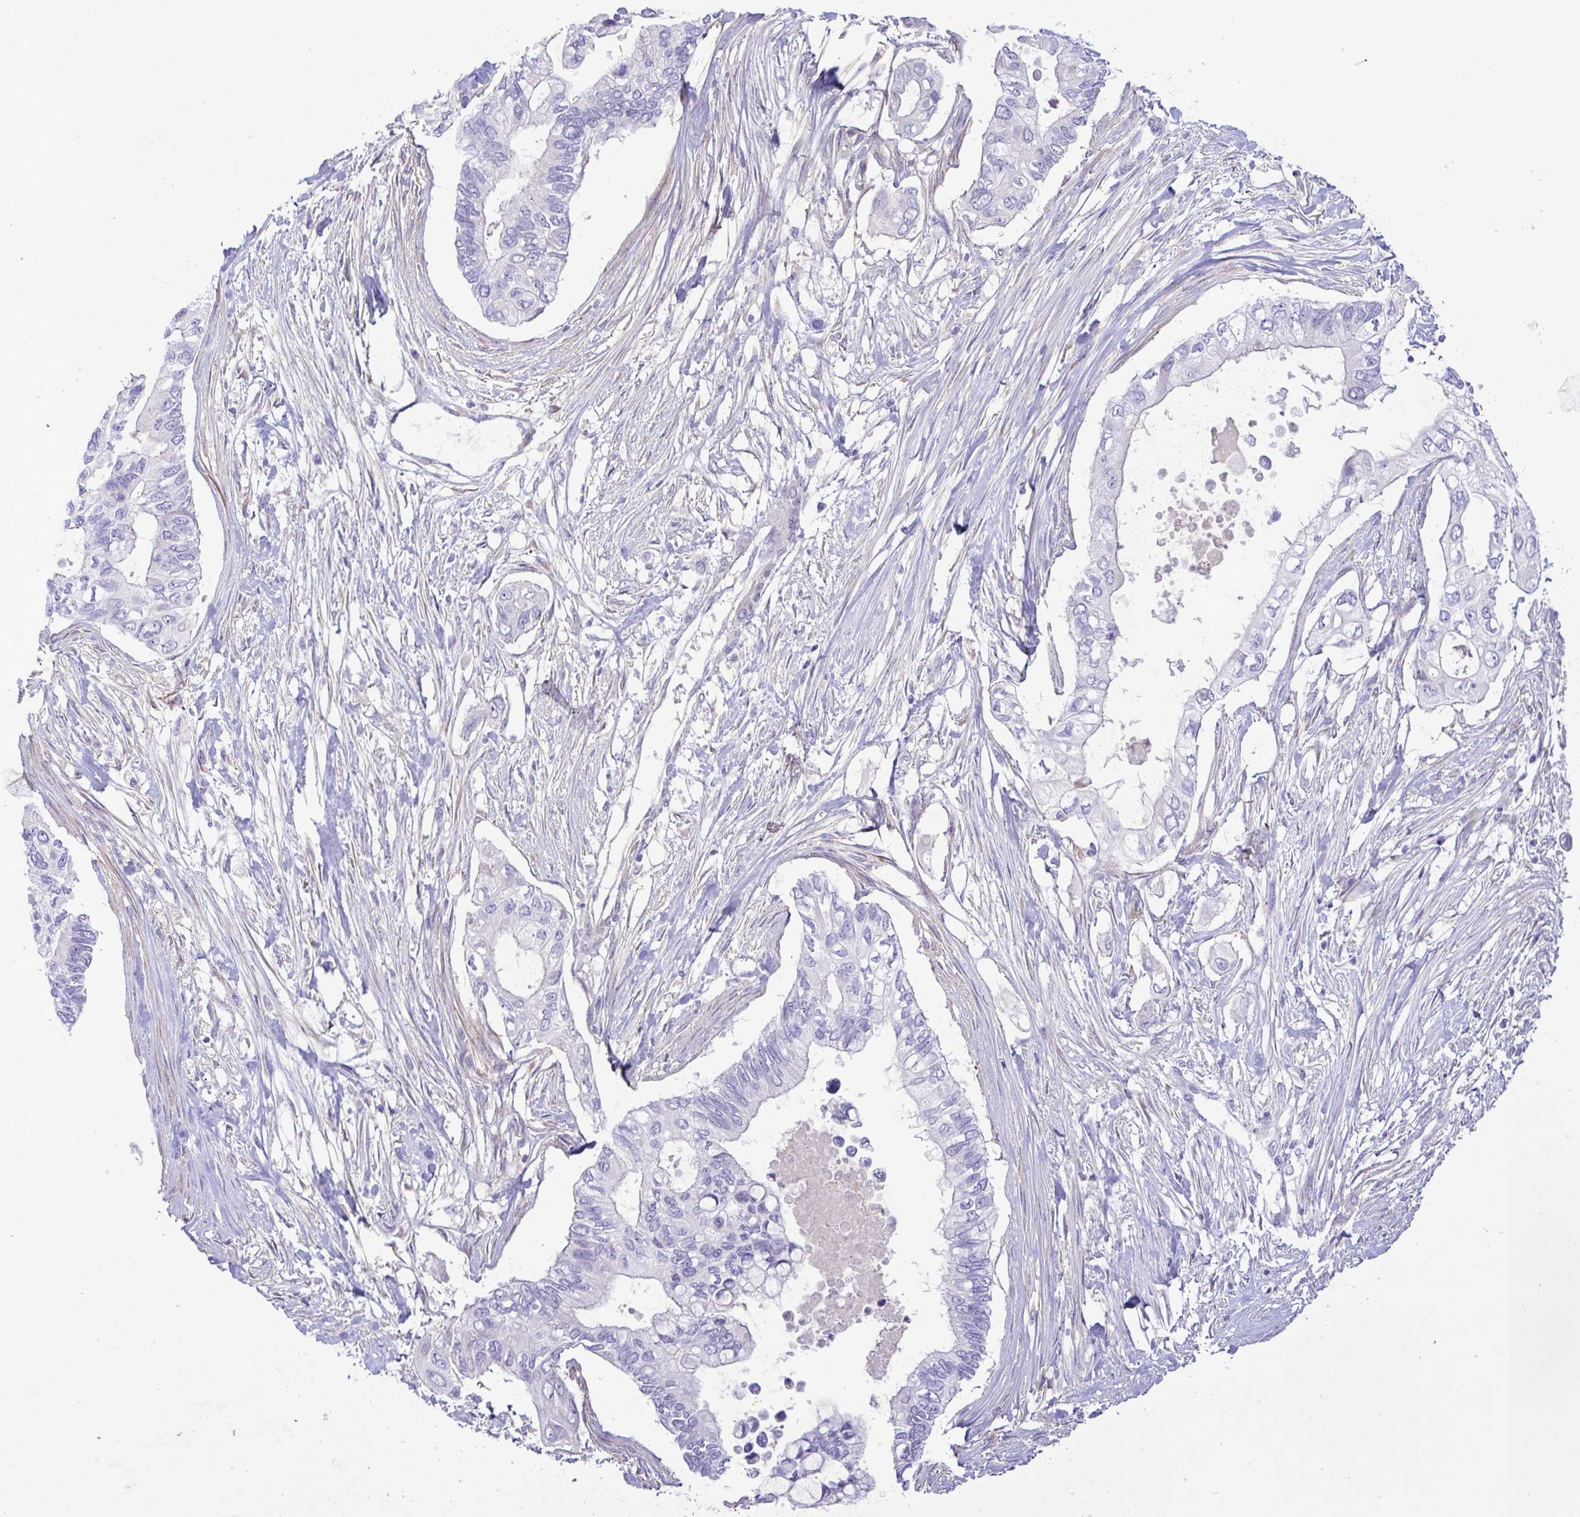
{"staining": {"intensity": "negative", "quantity": "none", "location": "none"}, "tissue": "pancreatic cancer", "cell_type": "Tumor cells", "image_type": "cancer", "snomed": [{"axis": "morphology", "description": "Adenocarcinoma, NOS"}, {"axis": "topography", "description": "Pancreas"}], "caption": "High power microscopy micrograph of an immunohistochemistry histopathology image of adenocarcinoma (pancreatic), revealing no significant expression in tumor cells. (DAB immunohistochemistry (IHC), high magnification).", "gene": "FAM86B1", "patient": {"sex": "female", "age": 63}}